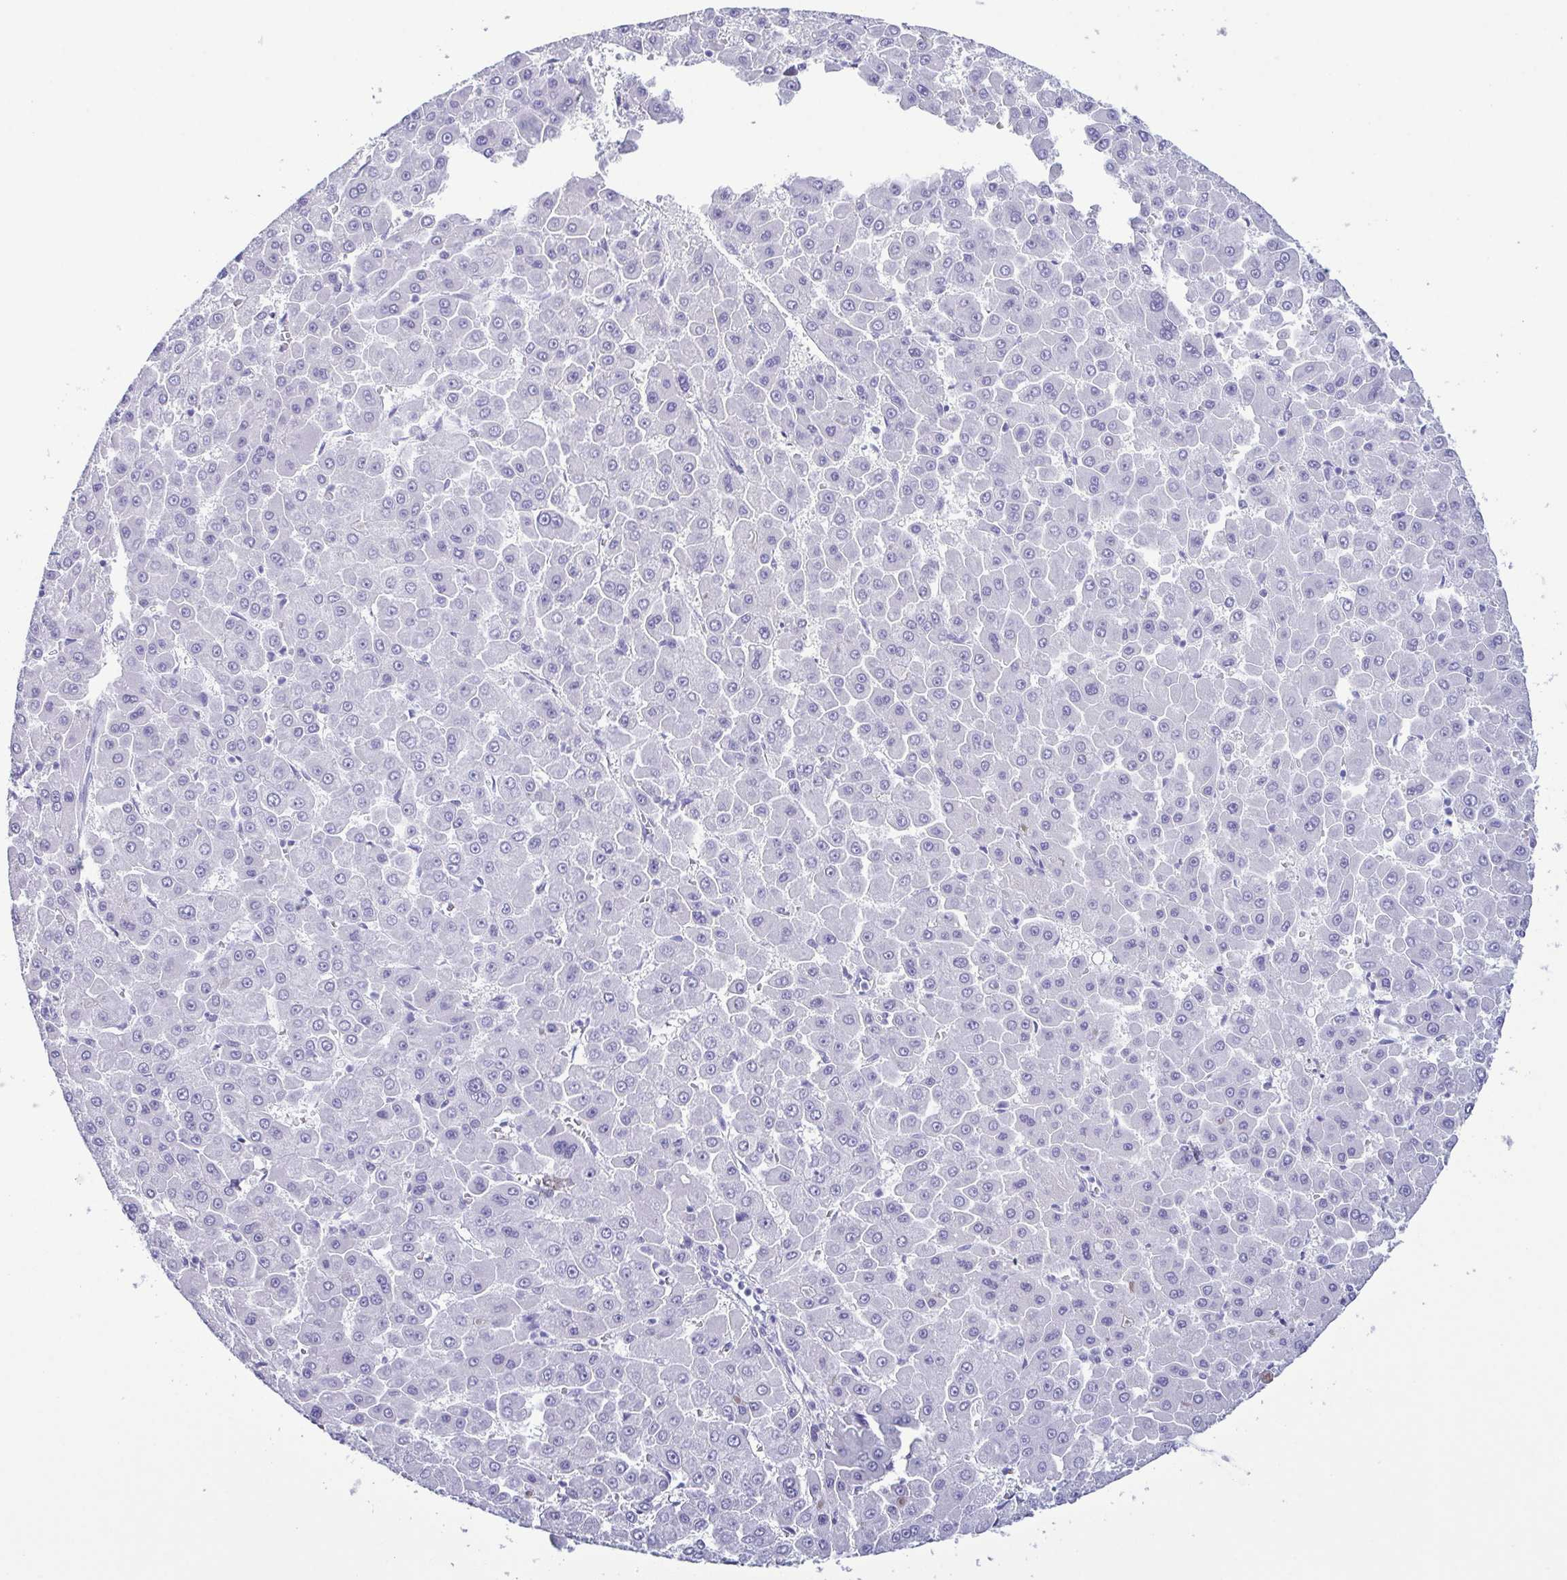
{"staining": {"intensity": "negative", "quantity": "none", "location": "none"}, "tissue": "liver cancer", "cell_type": "Tumor cells", "image_type": "cancer", "snomed": [{"axis": "morphology", "description": "Carcinoma, Hepatocellular, NOS"}, {"axis": "topography", "description": "Liver"}], "caption": "High power microscopy histopathology image of an immunohistochemistry (IHC) image of hepatocellular carcinoma (liver), revealing no significant staining in tumor cells.", "gene": "SUGP2", "patient": {"sex": "male", "age": 78}}